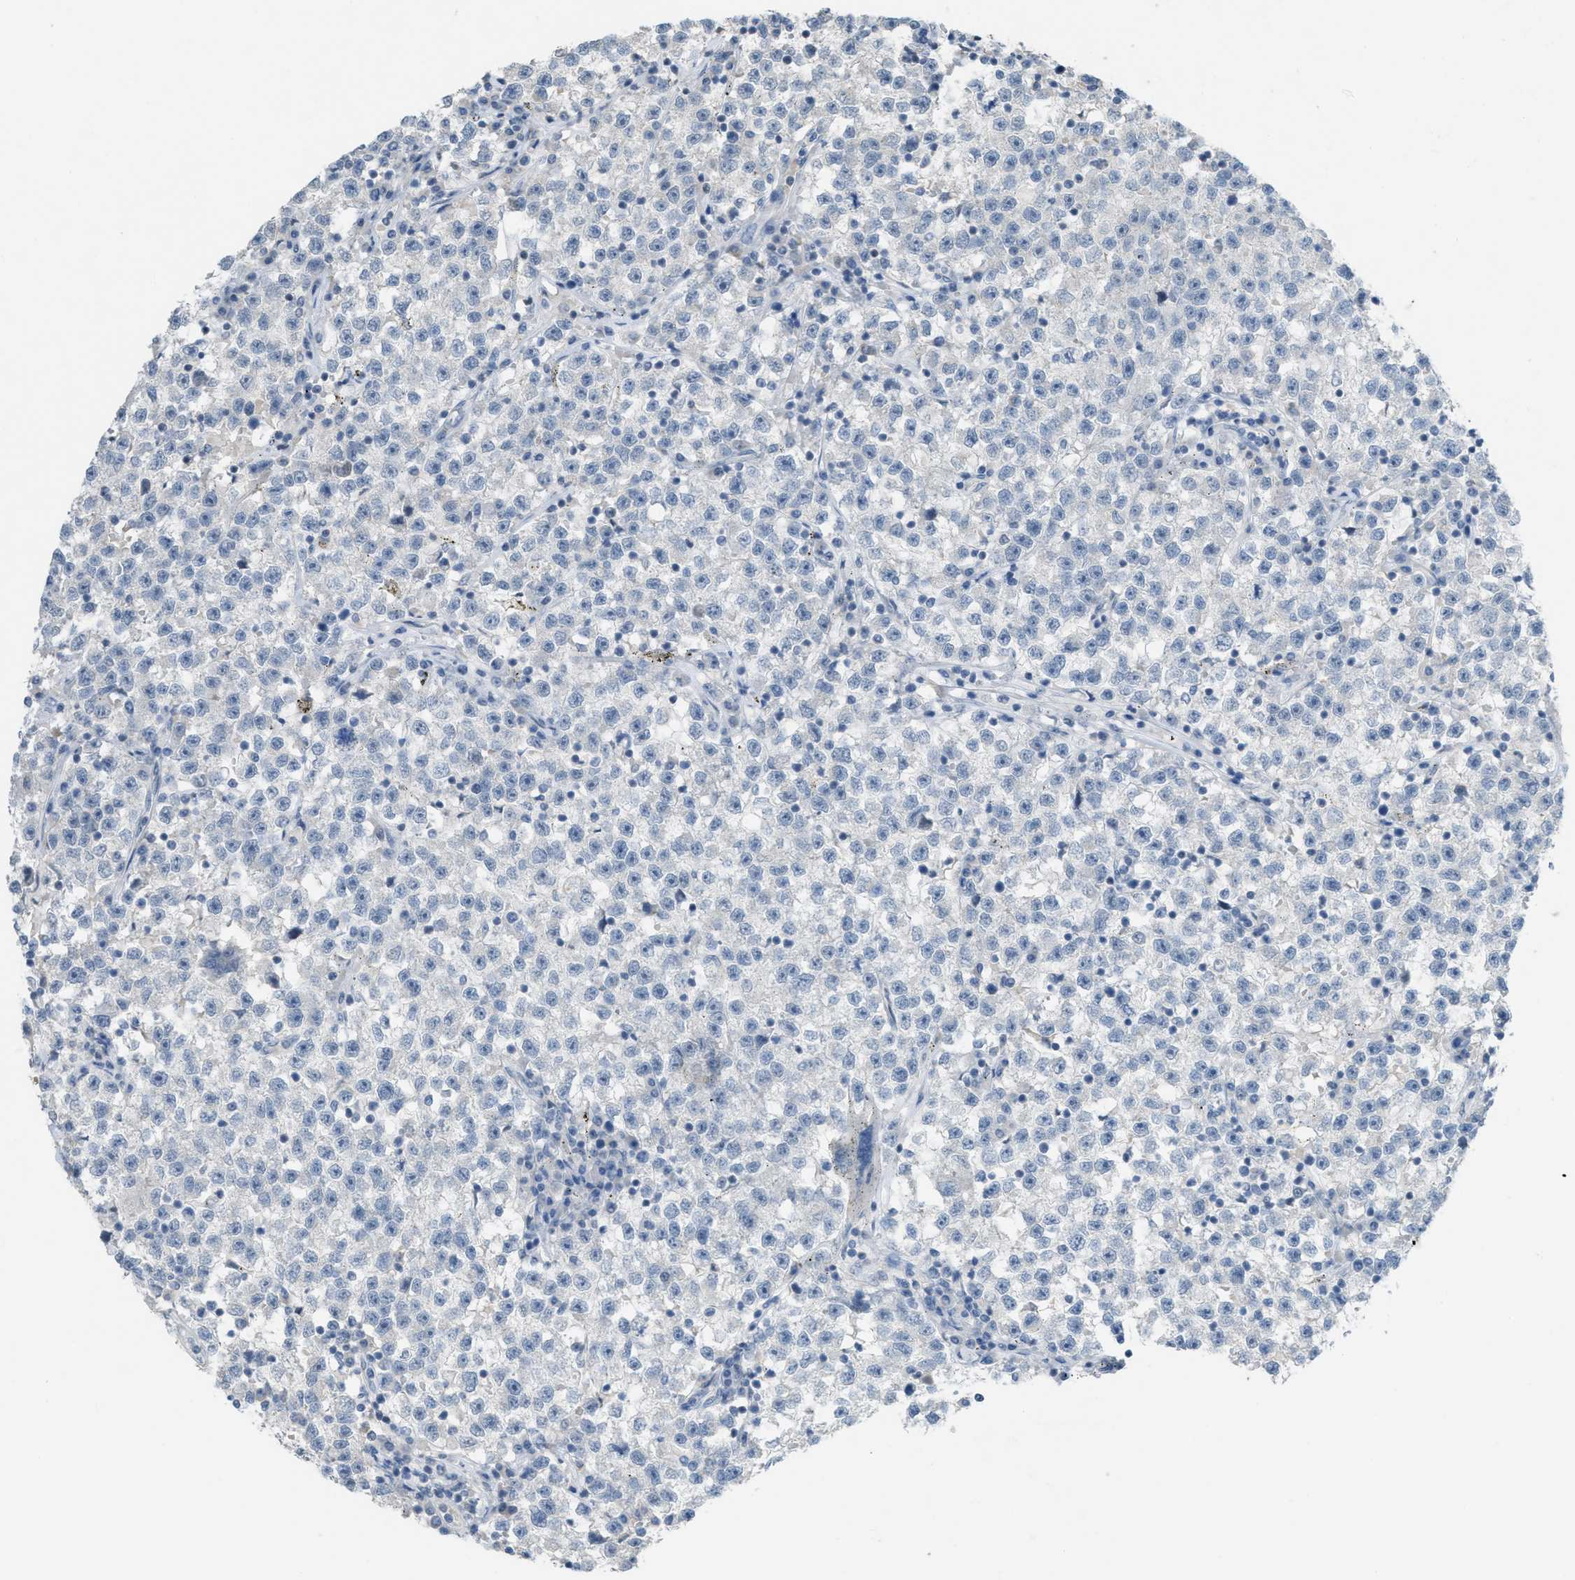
{"staining": {"intensity": "negative", "quantity": "none", "location": "none"}, "tissue": "testis cancer", "cell_type": "Tumor cells", "image_type": "cancer", "snomed": [{"axis": "morphology", "description": "Seminoma, NOS"}, {"axis": "topography", "description": "Testis"}], "caption": "An IHC image of testis cancer (seminoma) is shown. There is no staining in tumor cells of testis cancer (seminoma).", "gene": "TXNDC2", "patient": {"sex": "male", "age": 22}}